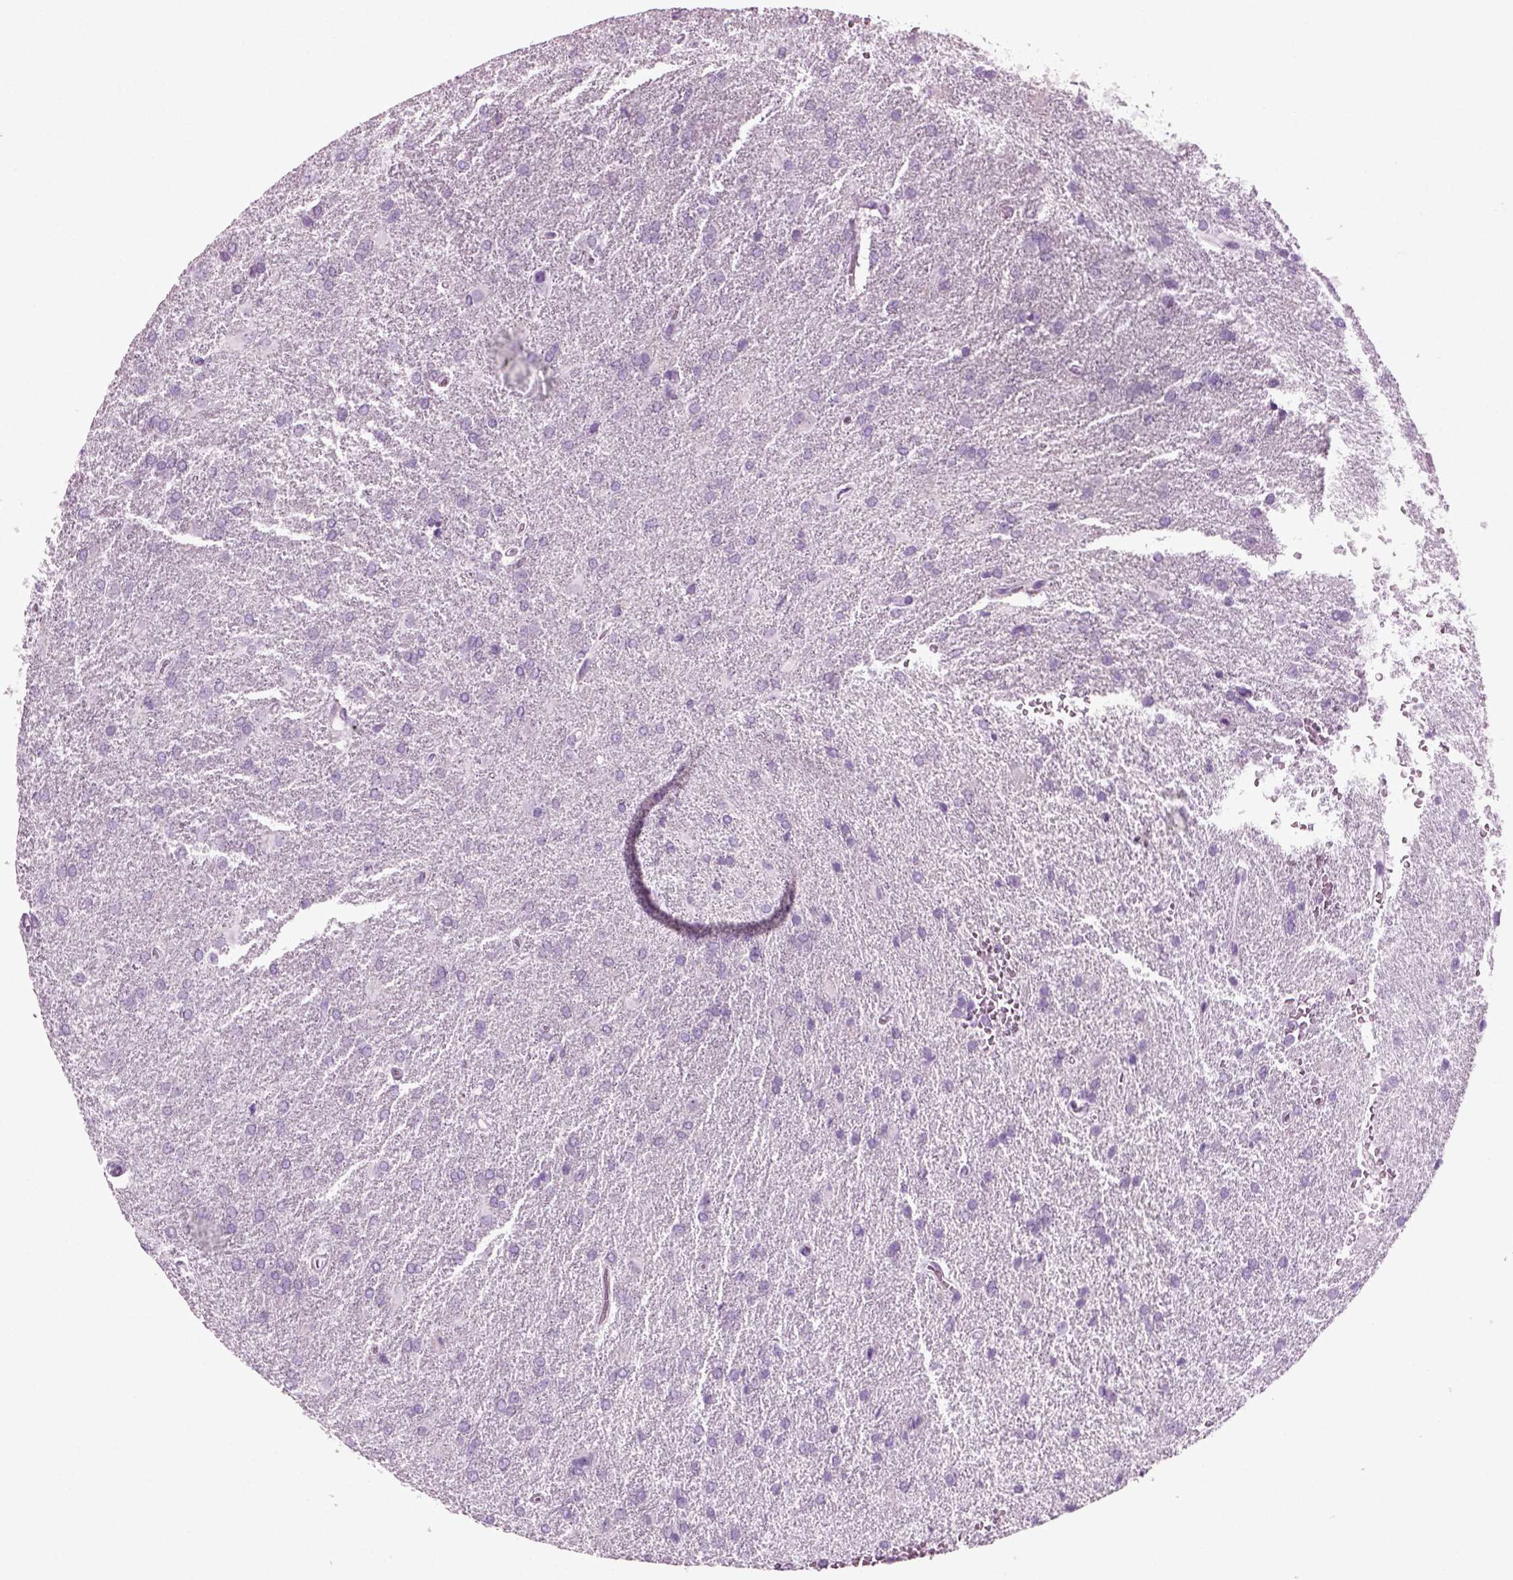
{"staining": {"intensity": "negative", "quantity": "none", "location": "none"}, "tissue": "glioma", "cell_type": "Tumor cells", "image_type": "cancer", "snomed": [{"axis": "morphology", "description": "Glioma, malignant, High grade"}, {"axis": "topography", "description": "Brain"}], "caption": "Tumor cells show no significant protein expression in glioma. (DAB immunohistochemistry (IHC) with hematoxylin counter stain).", "gene": "PRLH", "patient": {"sex": "male", "age": 68}}